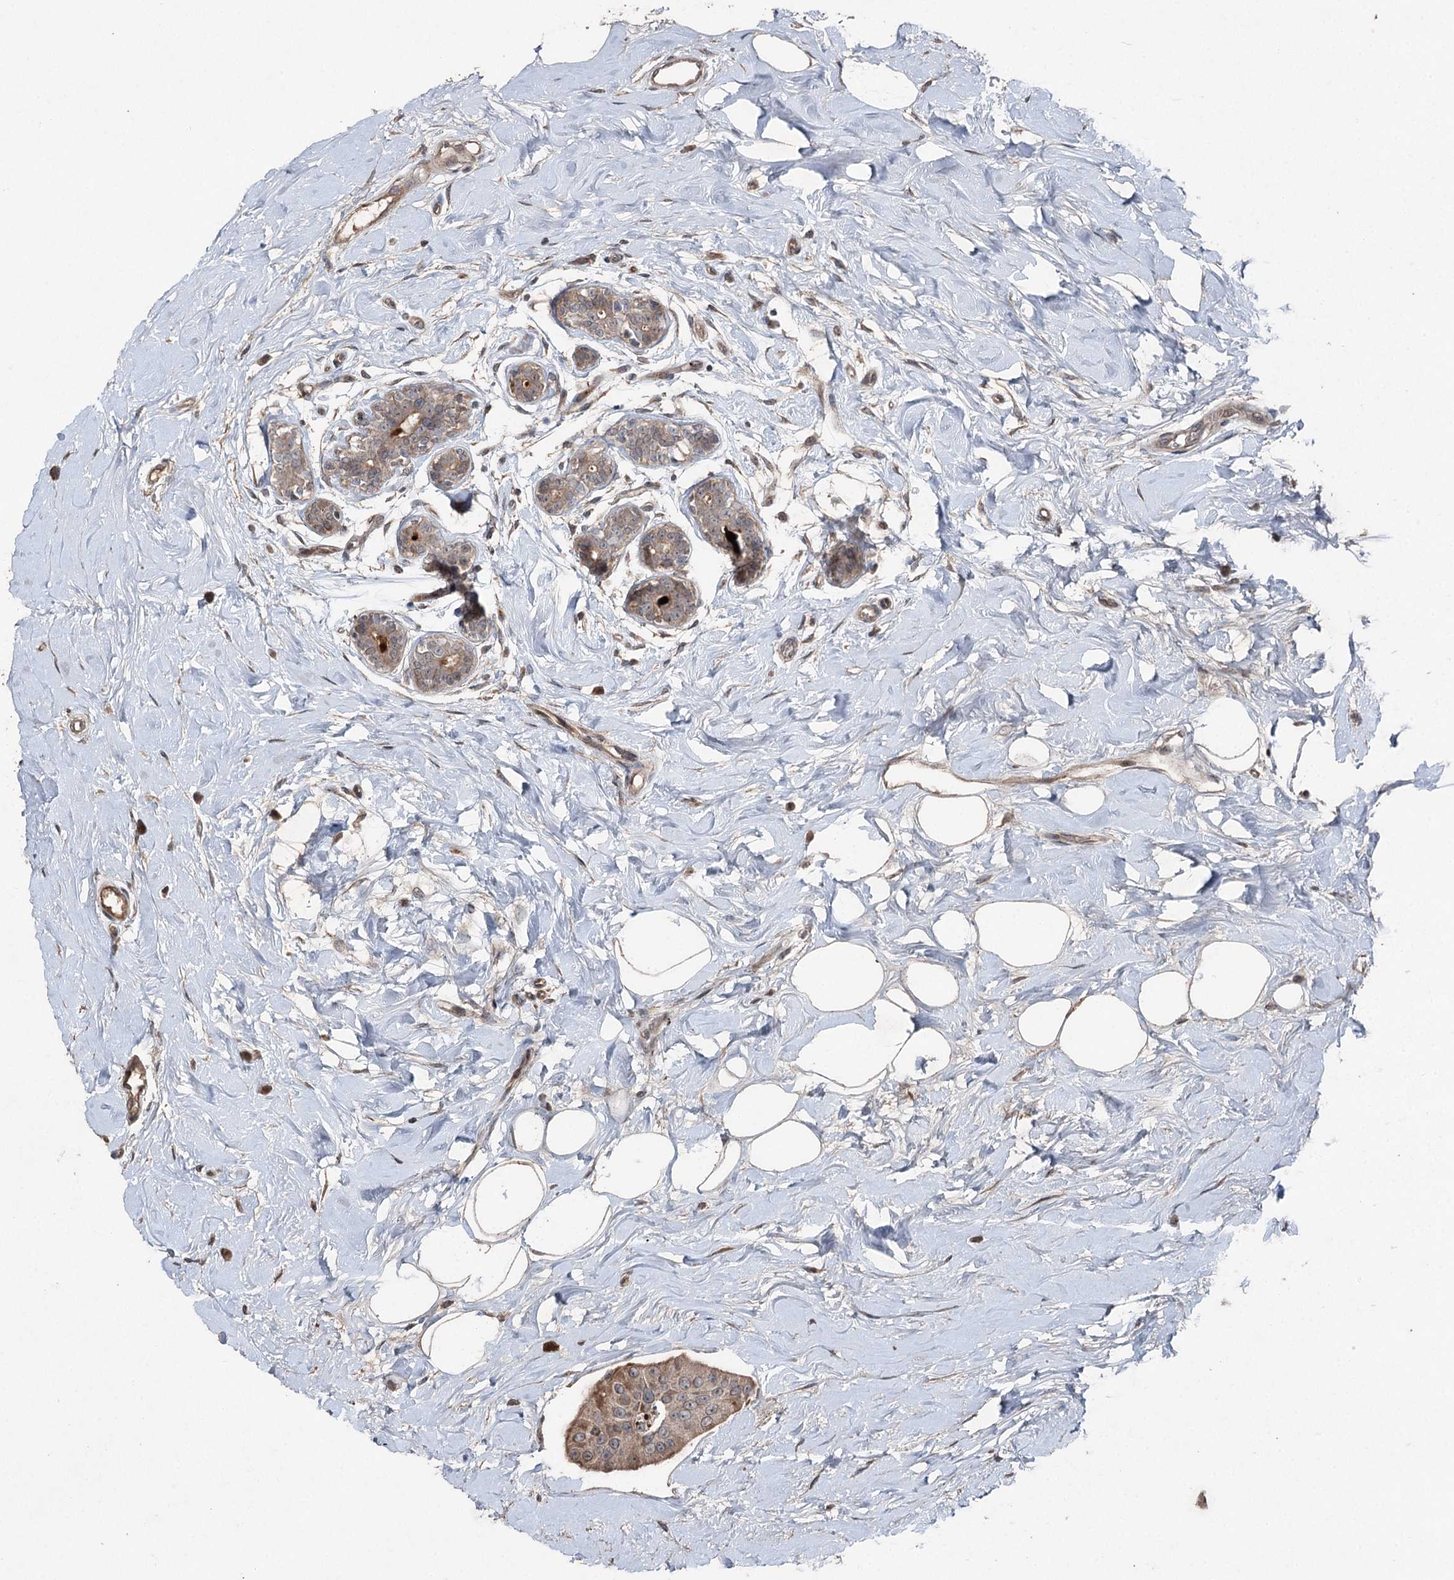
{"staining": {"intensity": "weak", "quantity": ">75%", "location": "cytoplasmic/membranous"}, "tissue": "breast cancer", "cell_type": "Tumor cells", "image_type": "cancer", "snomed": [{"axis": "morphology", "description": "Normal tissue, NOS"}, {"axis": "morphology", "description": "Duct carcinoma"}, {"axis": "topography", "description": "Breast"}], "caption": "Human breast cancer stained with a protein marker exhibits weak staining in tumor cells.", "gene": "MAPK8IP2", "patient": {"sex": "female", "age": 39}}